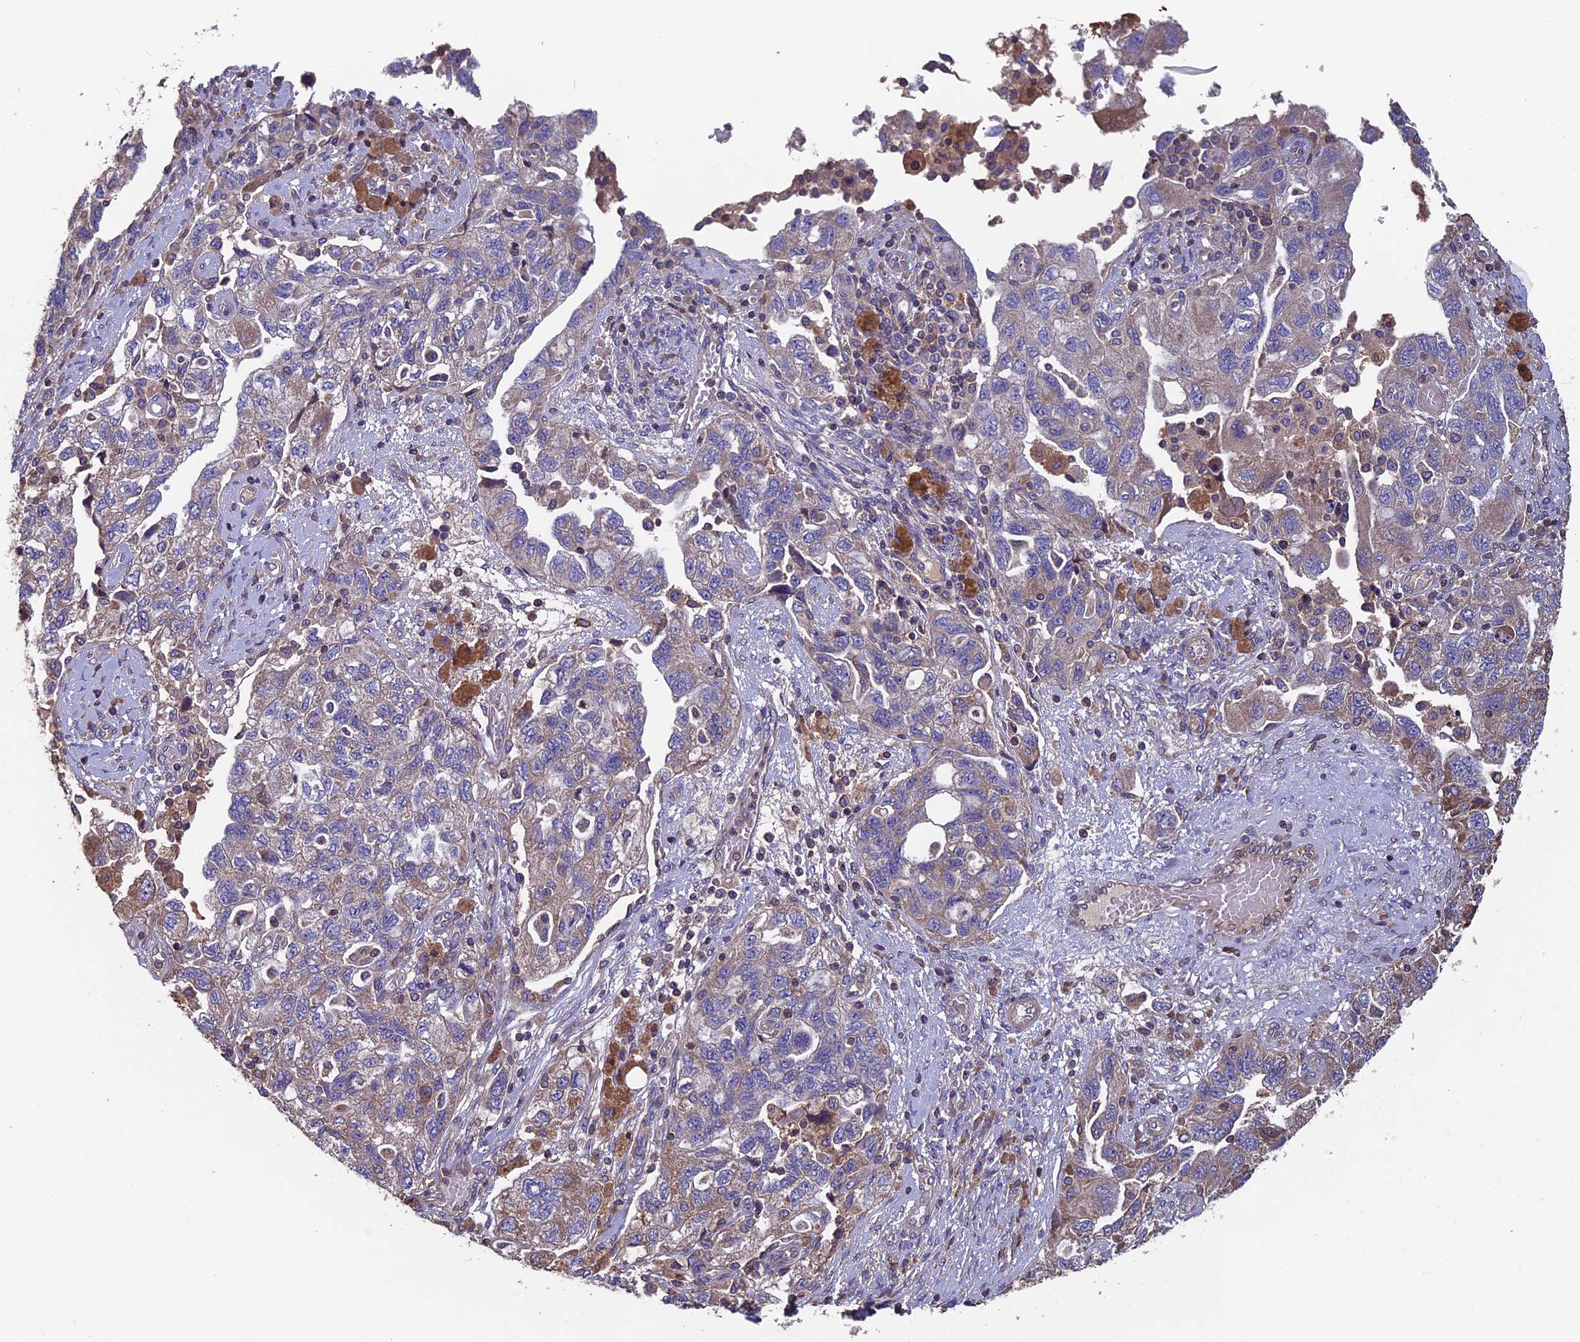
{"staining": {"intensity": "weak", "quantity": "25%-75%", "location": "cytoplasmic/membranous"}, "tissue": "ovarian cancer", "cell_type": "Tumor cells", "image_type": "cancer", "snomed": [{"axis": "morphology", "description": "Carcinoma, NOS"}, {"axis": "morphology", "description": "Cystadenocarcinoma, serous, NOS"}, {"axis": "topography", "description": "Ovary"}], "caption": "Approximately 25%-75% of tumor cells in ovarian cancer reveal weak cytoplasmic/membranous protein positivity as visualized by brown immunohistochemical staining.", "gene": "CCDC153", "patient": {"sex": "female", "age": 69}}